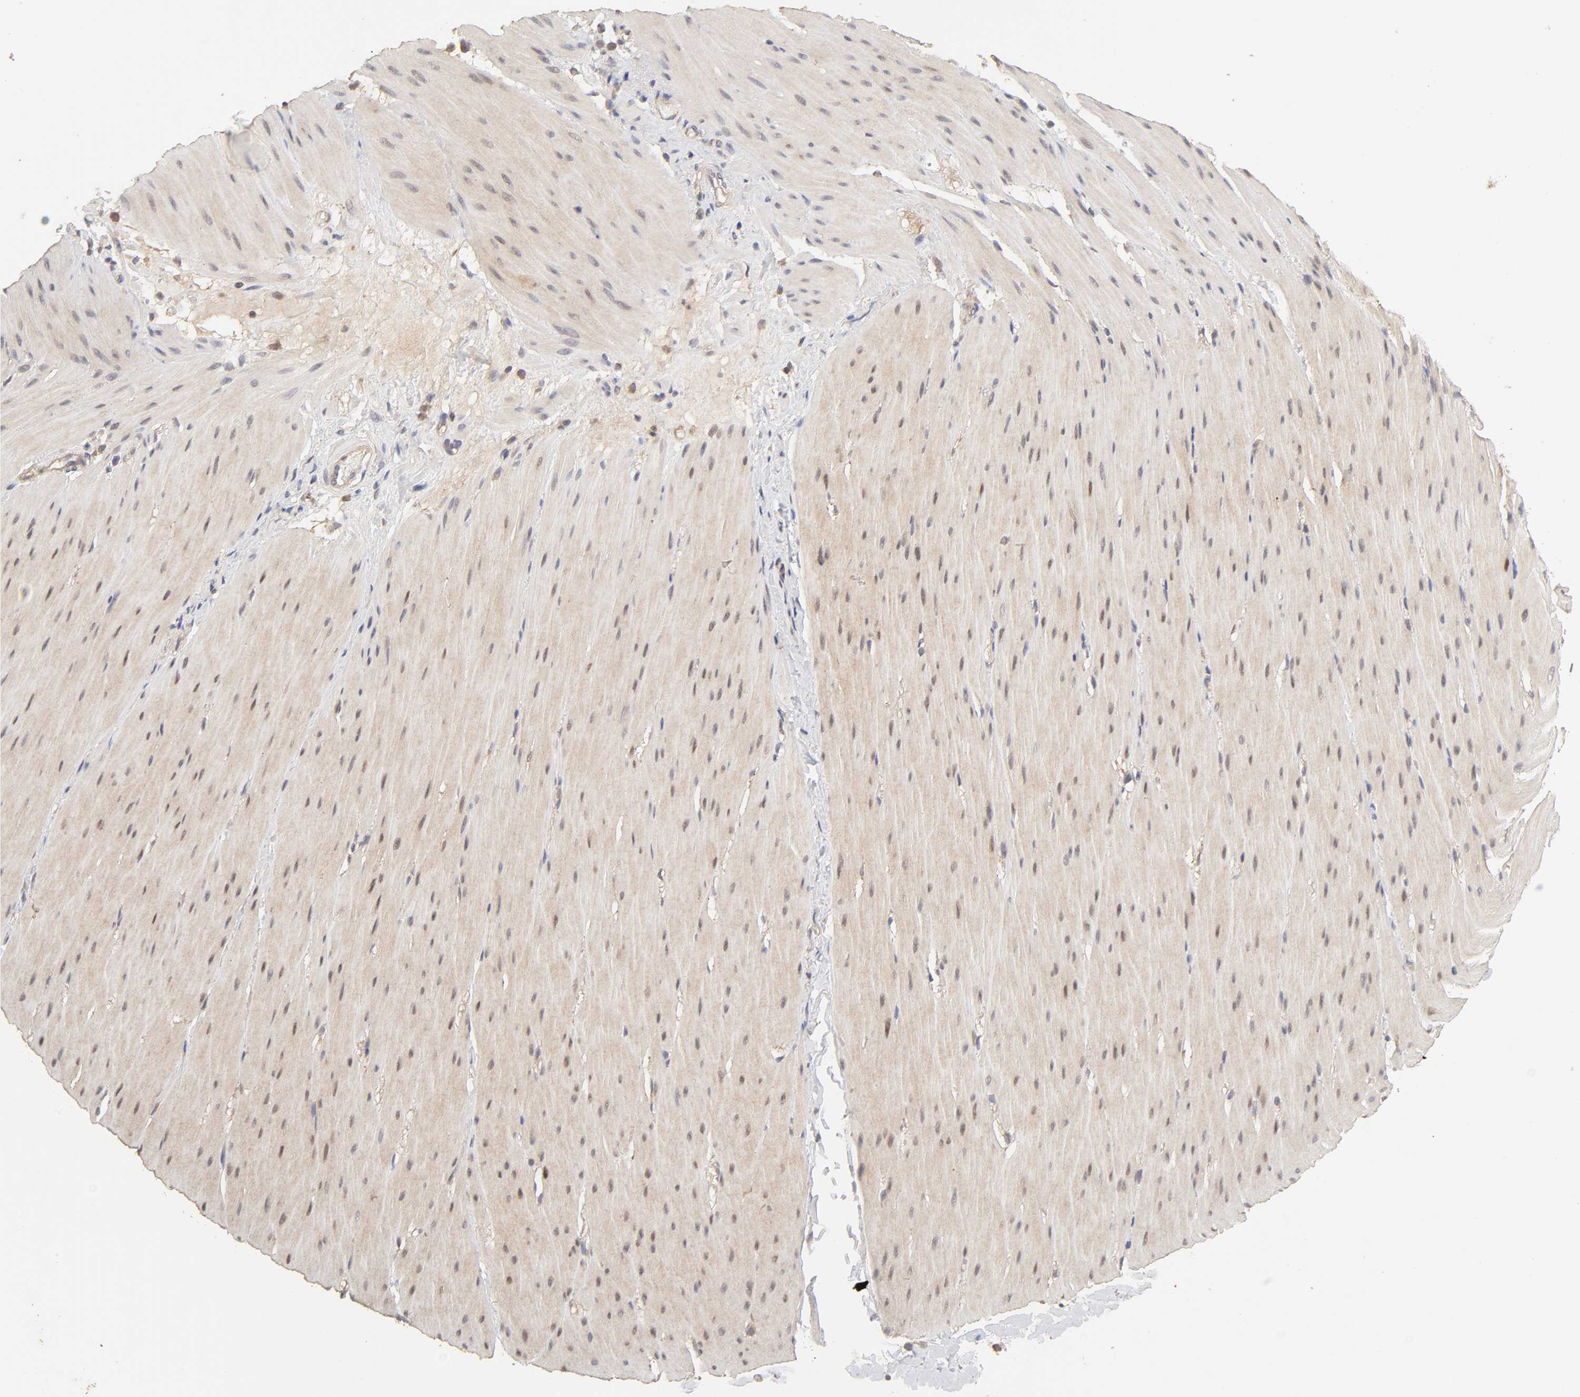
{"staining": {"intensity": "weak", "quantity": "25%-75%", "location": "cytoplasmic/membranous,nuclear"}, "tissue": "smooth muscle", "cell_type": "Smooth muscle cells", "image_type": "normal", "snomed": [{"axis": "morphology", "description": "Normal tissue, NOS"}, {"axis": "topography", "description": "Smooth muscle"}, {"axis": "topography", "description": "Colon"}], "caption": "Normal smooth muscle displays weak cytoplasmic/membranous,nuclear expression in about 25%-75% of smooth muscle cells The protein of interest is stained brown, and the nuclei are stained in blue (DAB (3,3'-diaminobenzidine) IHC with brightfield microscopy, high magnification)..", "gene": "AP1G2", "patient": {"sex": "male", "age": 67}}